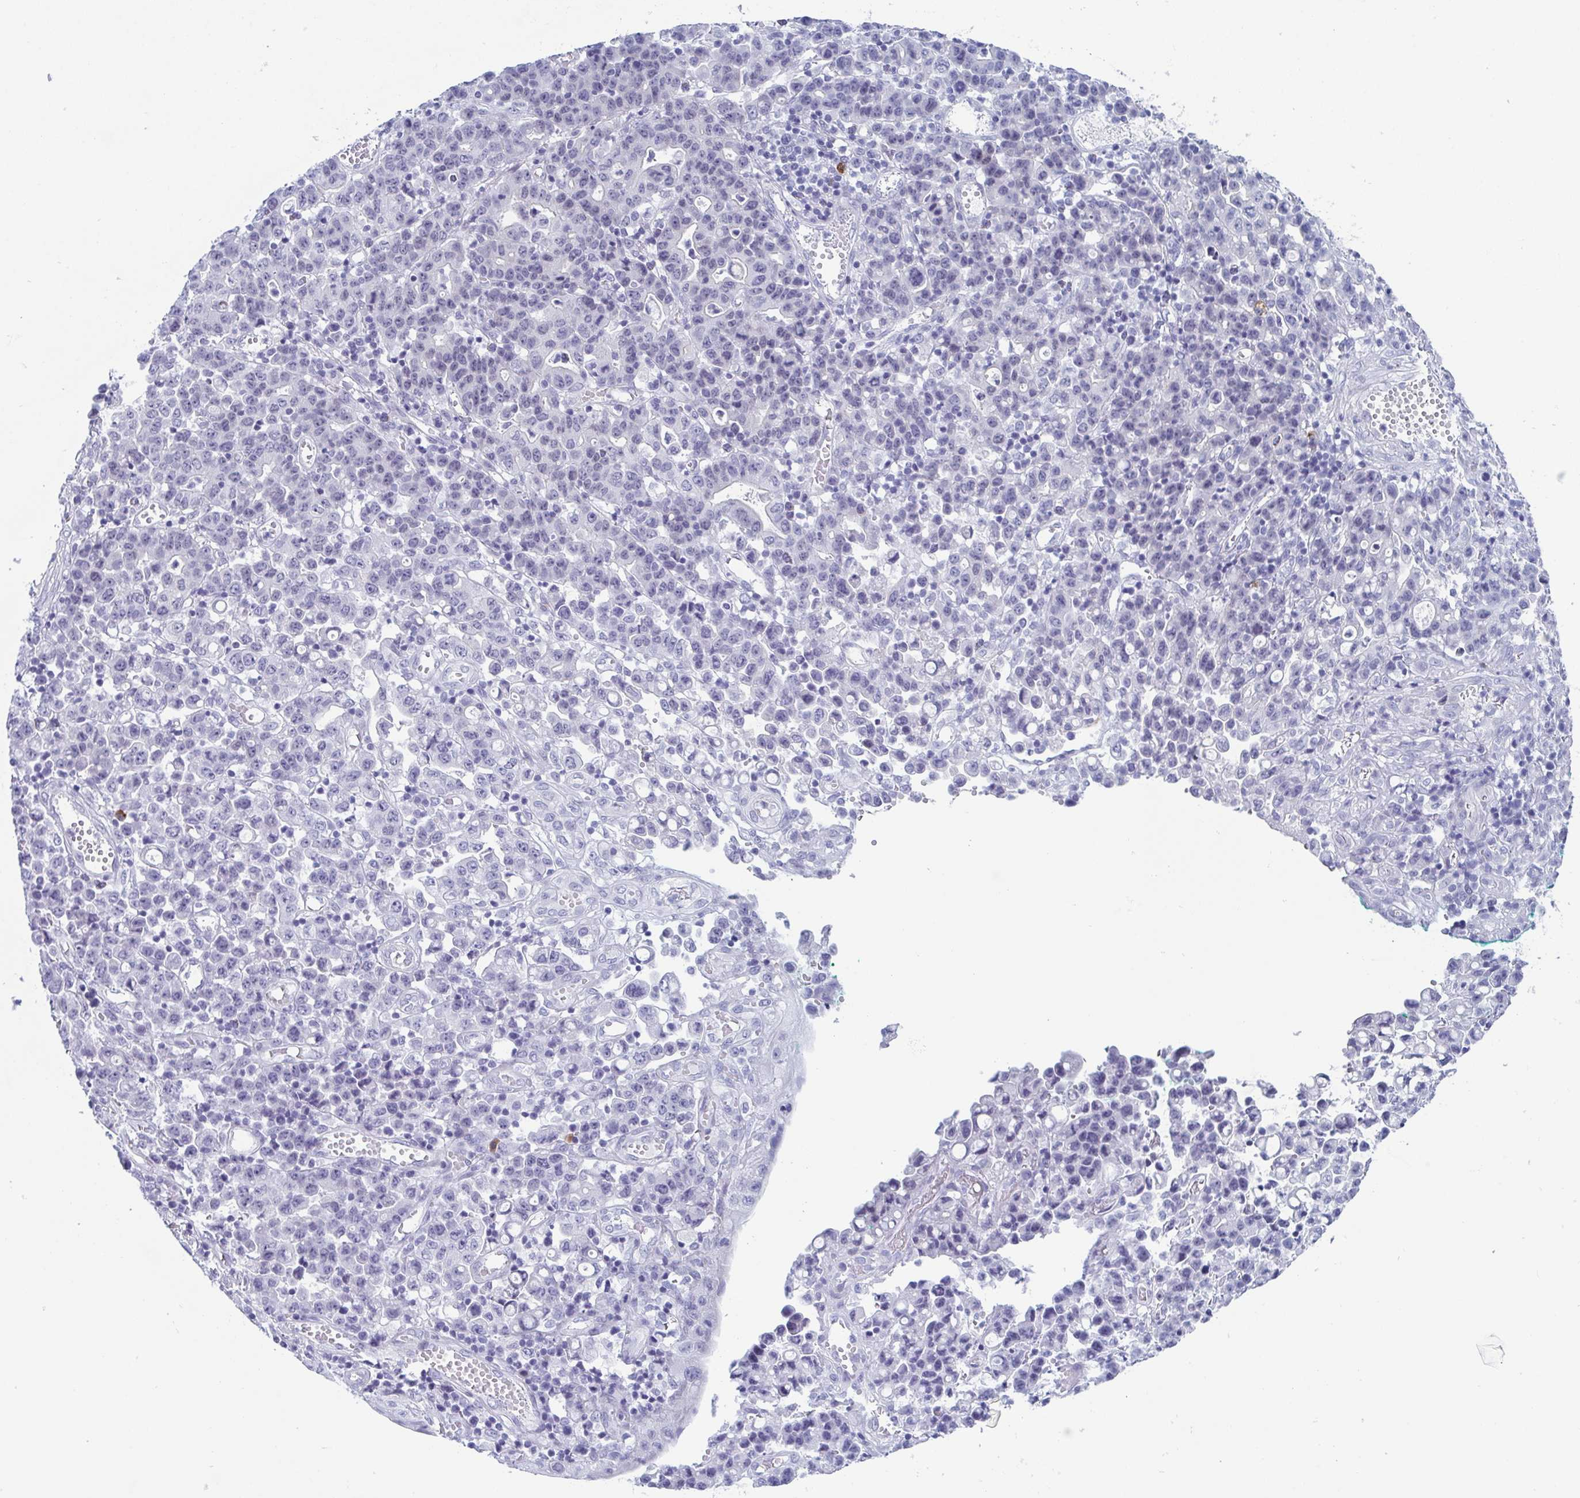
{"staining": {"intensity": "negative", "quantity": "none", "location": "none"}, "tissue": "stomach cancer", "cell_type": "Tumor cells", "image_type": "cancer", "snomed": [{"axis": "morphology", "description": "Adenocarcinoma, NOS"}, {"axis": "topography", "description": "Stomach, upper"}], "caption": "This is an IHC image of human stomach adenocarcinoma. There is no positivity in tumor cells.", "gene": "ZFP64", "patient": {"sex": "male", "age": 69}}